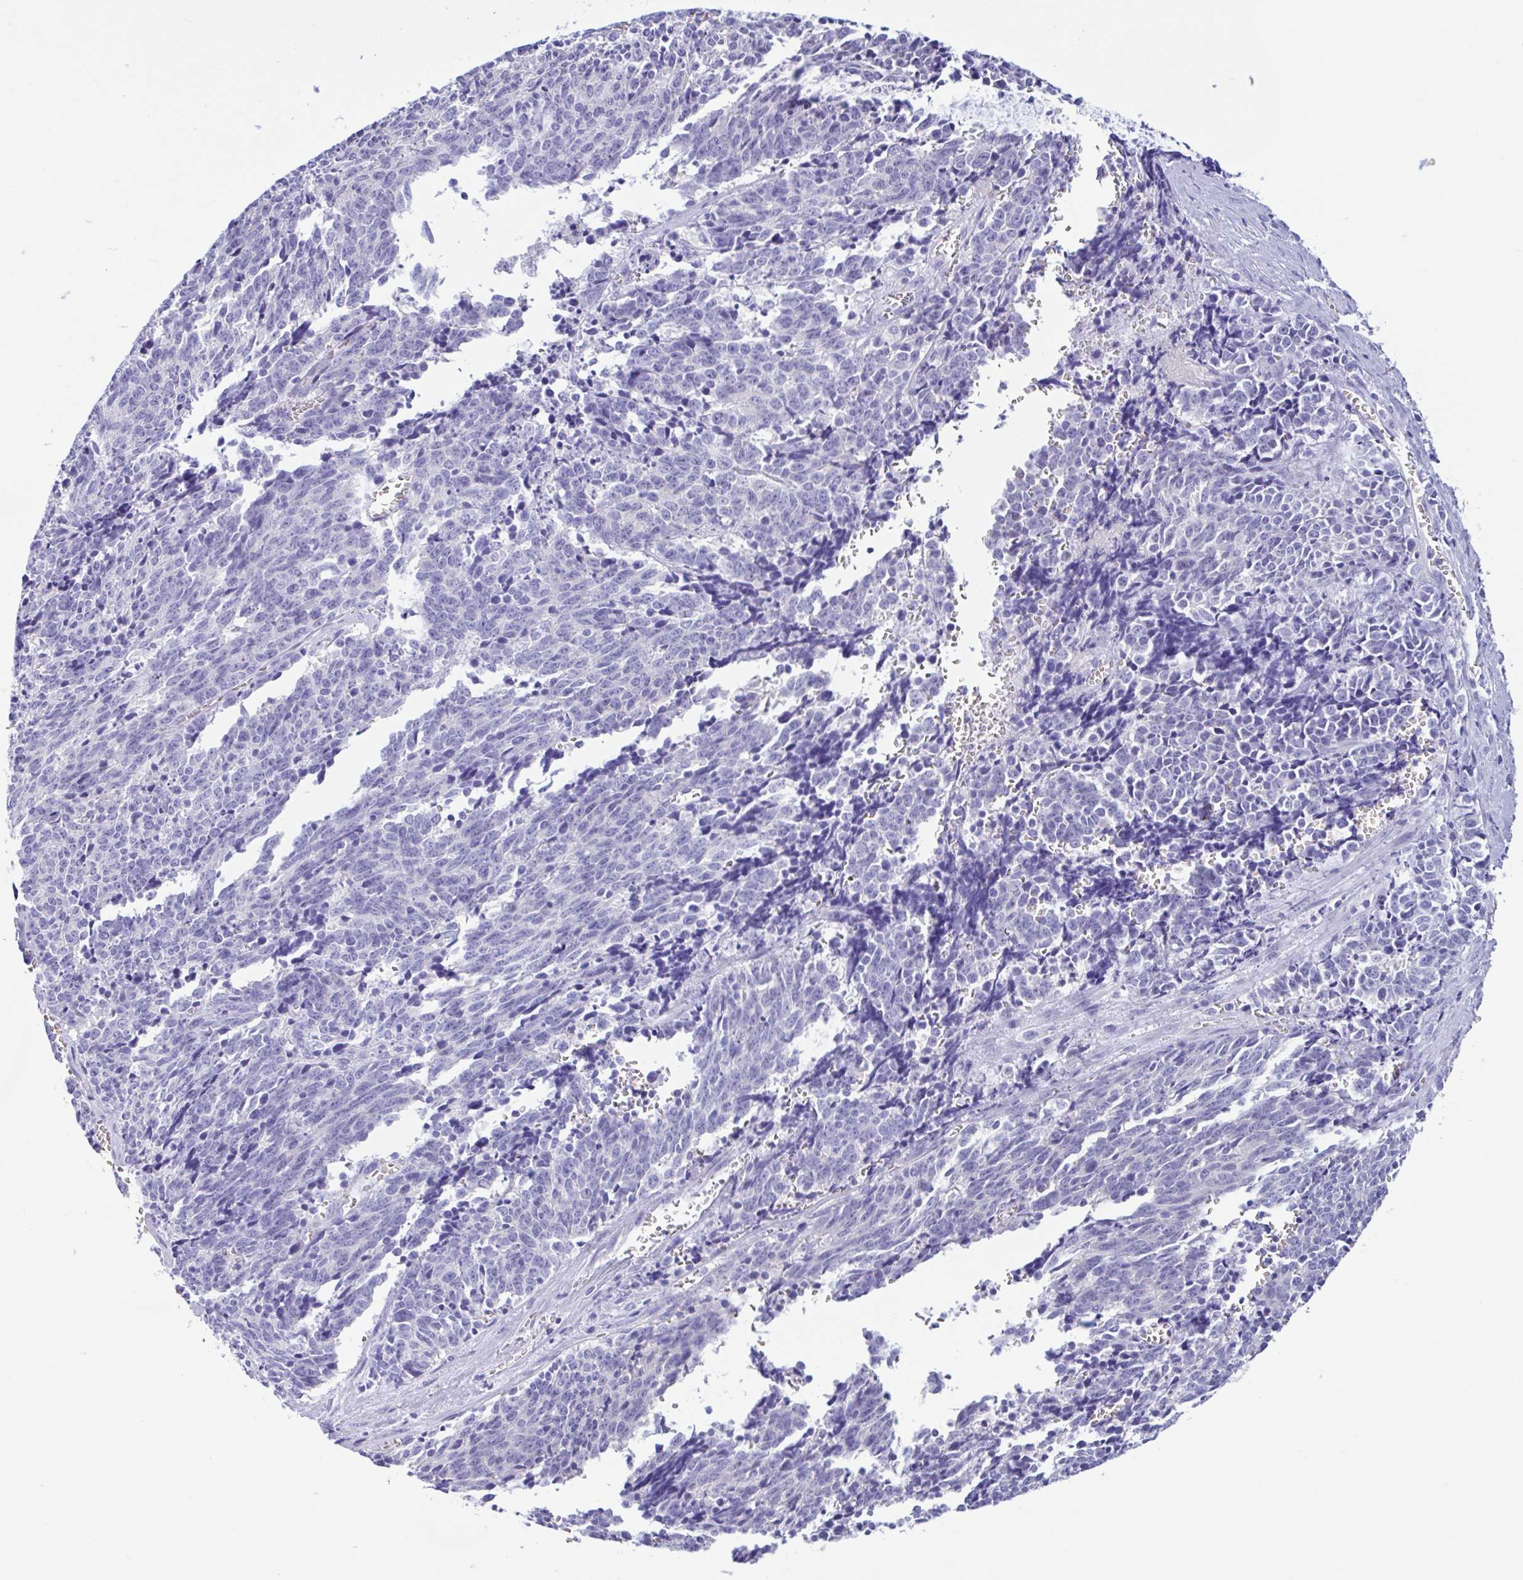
{"staining": {"intensity": "negative", "quantity": "none", "location": "none"}, "tissue": "cervical cancer", "cell_type": "Tumor cells", "image_type": "cancer", "snomed": [{"axis": "morphology", "description": "Squamous cell carcinoma, NOS"}, {"axis": "topography", "description": "Cervix"}], "caption": "Squamous cell carcinoma (cervical) was stained to show a protein in brown. There is no significant positivity in tumor cells.", "gene": "TMEM79", "patient": {"sex": "female", "age": 29}}